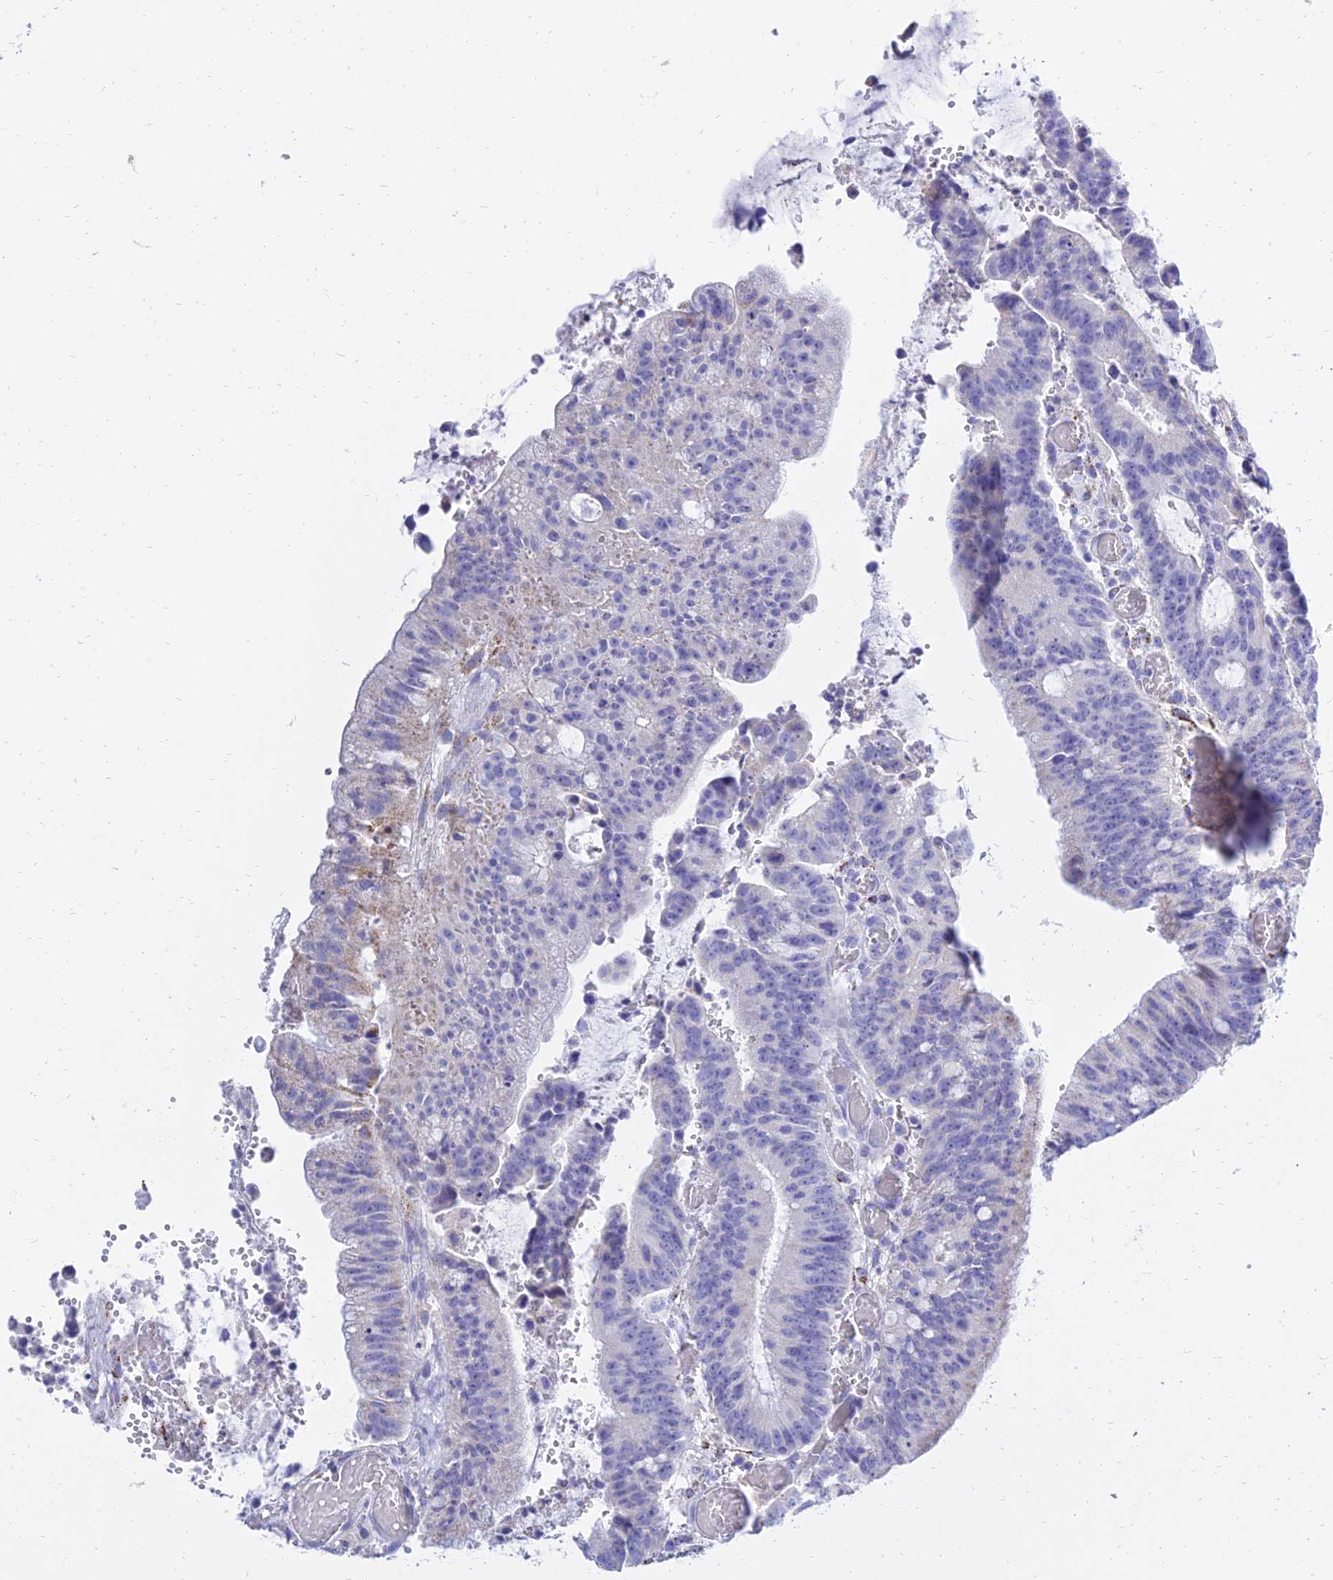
{"staining": {"intensity": "negative", "quantity": "none", "location": "none"}, "tissue": "colorectal cancer", "cell_type": "Tumor cells", "image_type": "cancer", "snomed": [{"axis": "morphology", "description": "Adenocarcinoma, NOS"}, {"axis": "topography", "description": "Rectum"}], "caption": "This is an IHC micrograph of colorectal adenocarcinoma. There is no staining in tumor cells.", "gene": "PKN3", "patient": {"sex": "female", "age": 77}}